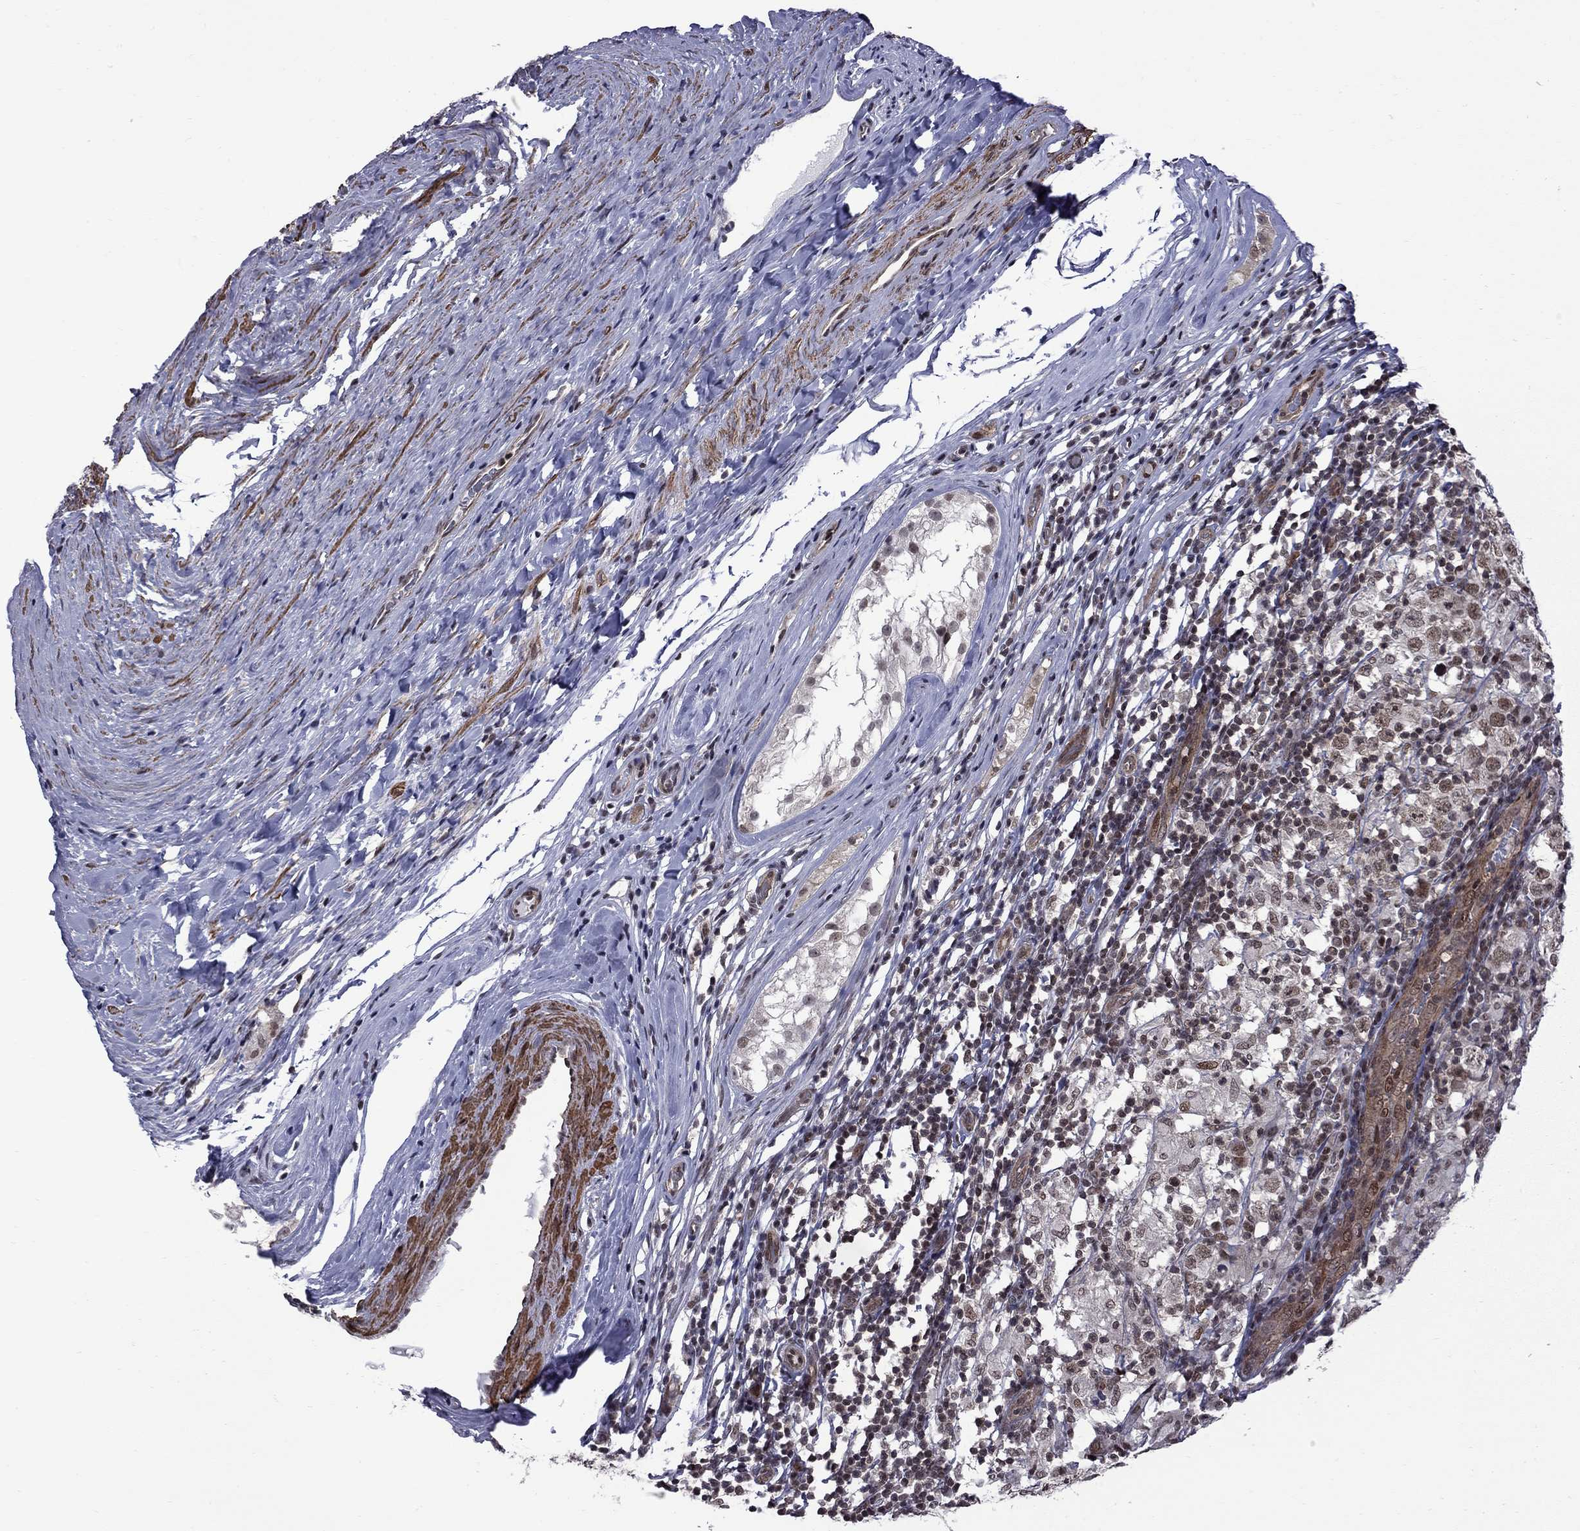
{"staining": {"intensity": "strong", "quantity": "25%-75%", "location": "nuclear"}, "tissue": "testis cancer", "cell_type": "Tumor cells", "image_type": "cancer", "snomed": [{"axis": "morphology", "description": "Seminoma, NOS"}, {"axis": "morphology", "description": "Carcinoma, Embryonal, NOS"}, {"axis": "topography", "description": "Testis"}], "caption": "Strong nuclear staining is identified in approximately 25%-75% of tumor cells in embryonal carcinoma (testis).", "gene": "BRF1", "patient": {"sex": "male", "age": 41}}